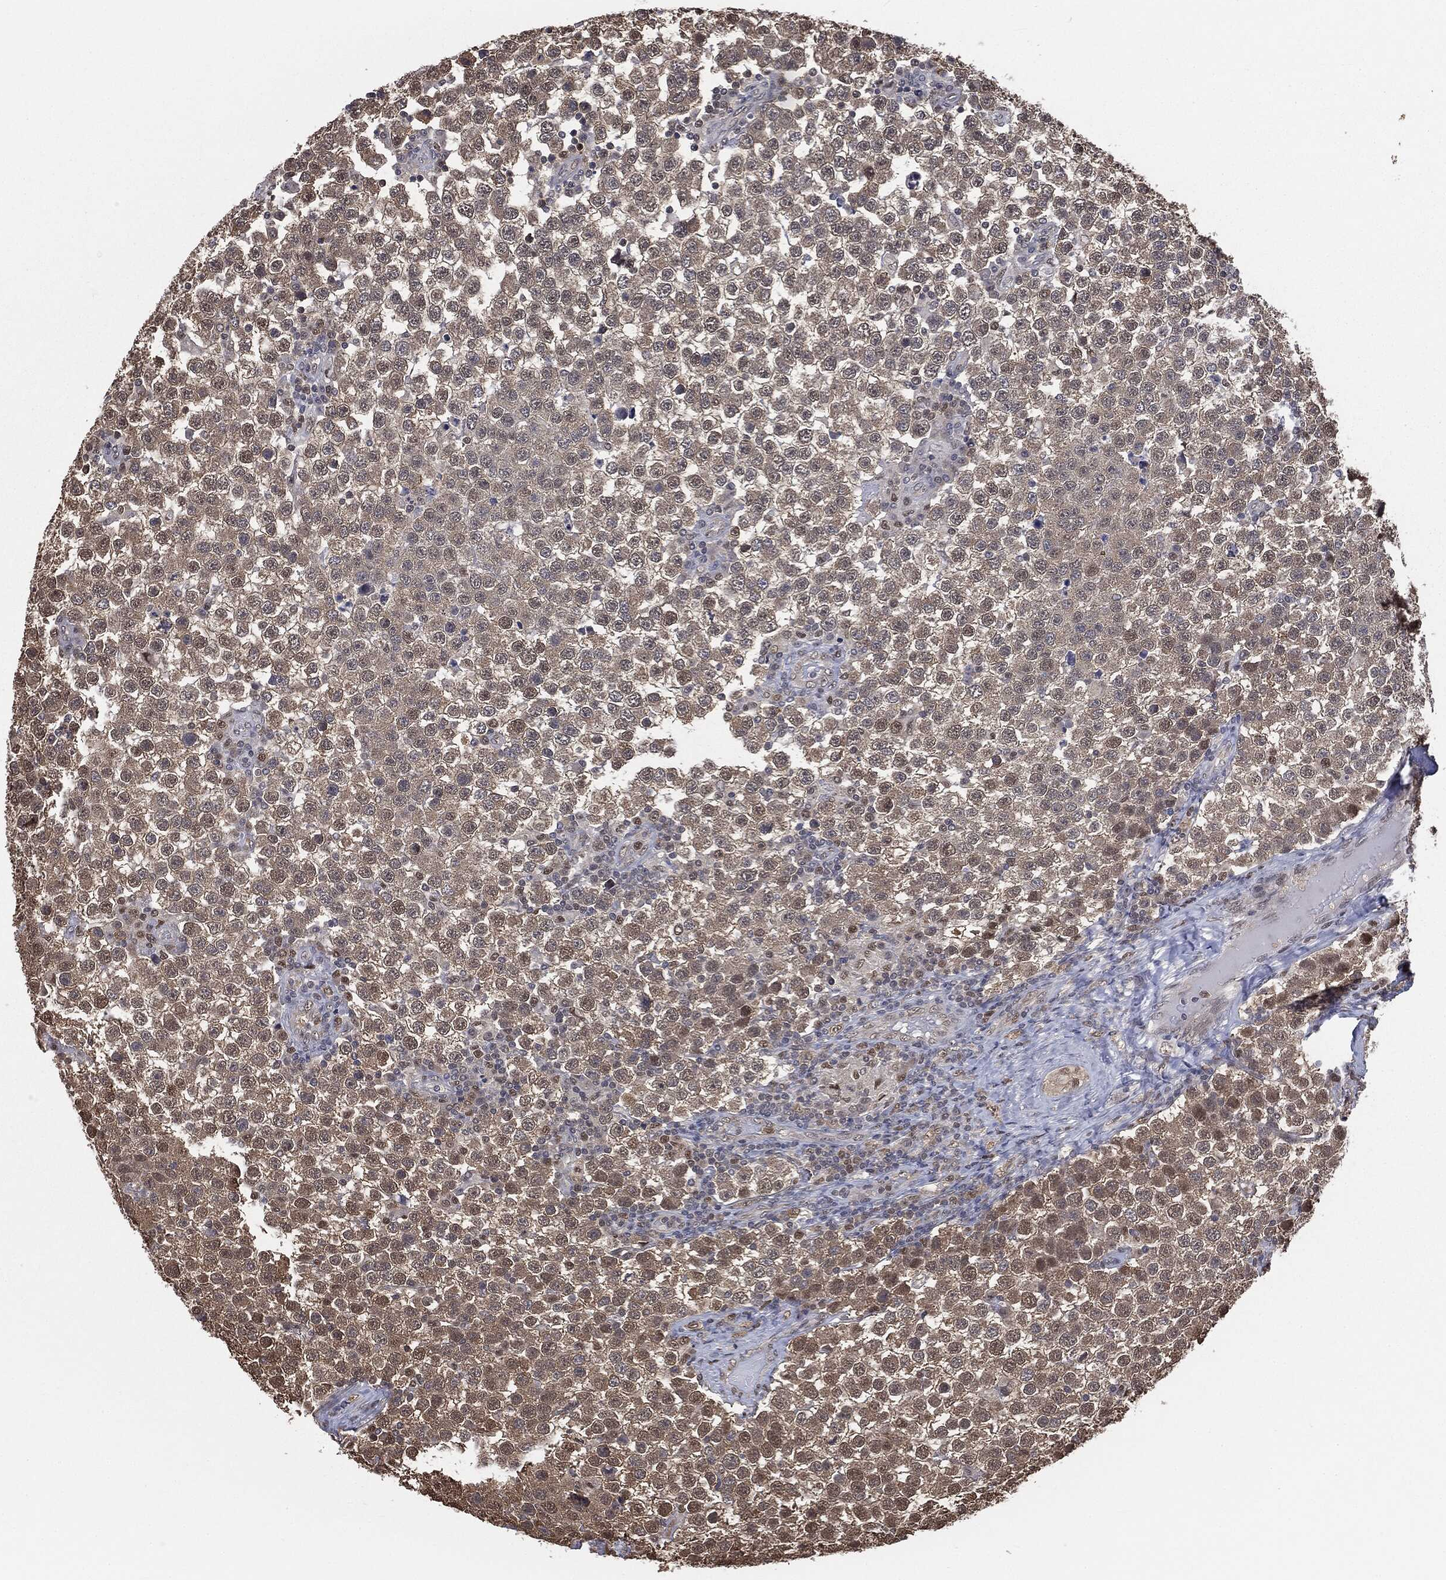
{"staining": {"intensity": "moderate", "quantity": "<25%", "location": "nuclear"}, "tissue": "testis cancer", "cell_type": "Tumor cells", "image_type": "cancer", "snomed": [{"axis": "morphology", "description": "Seminoma, NOS"}, {"axis": "topography", "description": "Testis"}], "caption": "Testis cancer stained with immunohistochemistry (IHC) exhibits moderate nuclear staining in about <25% of tumor cells. The staining was performed using DAB, with brown indicating positive protein expression. Nuclei are stained blue with hematoxylin.", "gene": "SHLD2", "patient": {"sex": "male", "age": 34}}